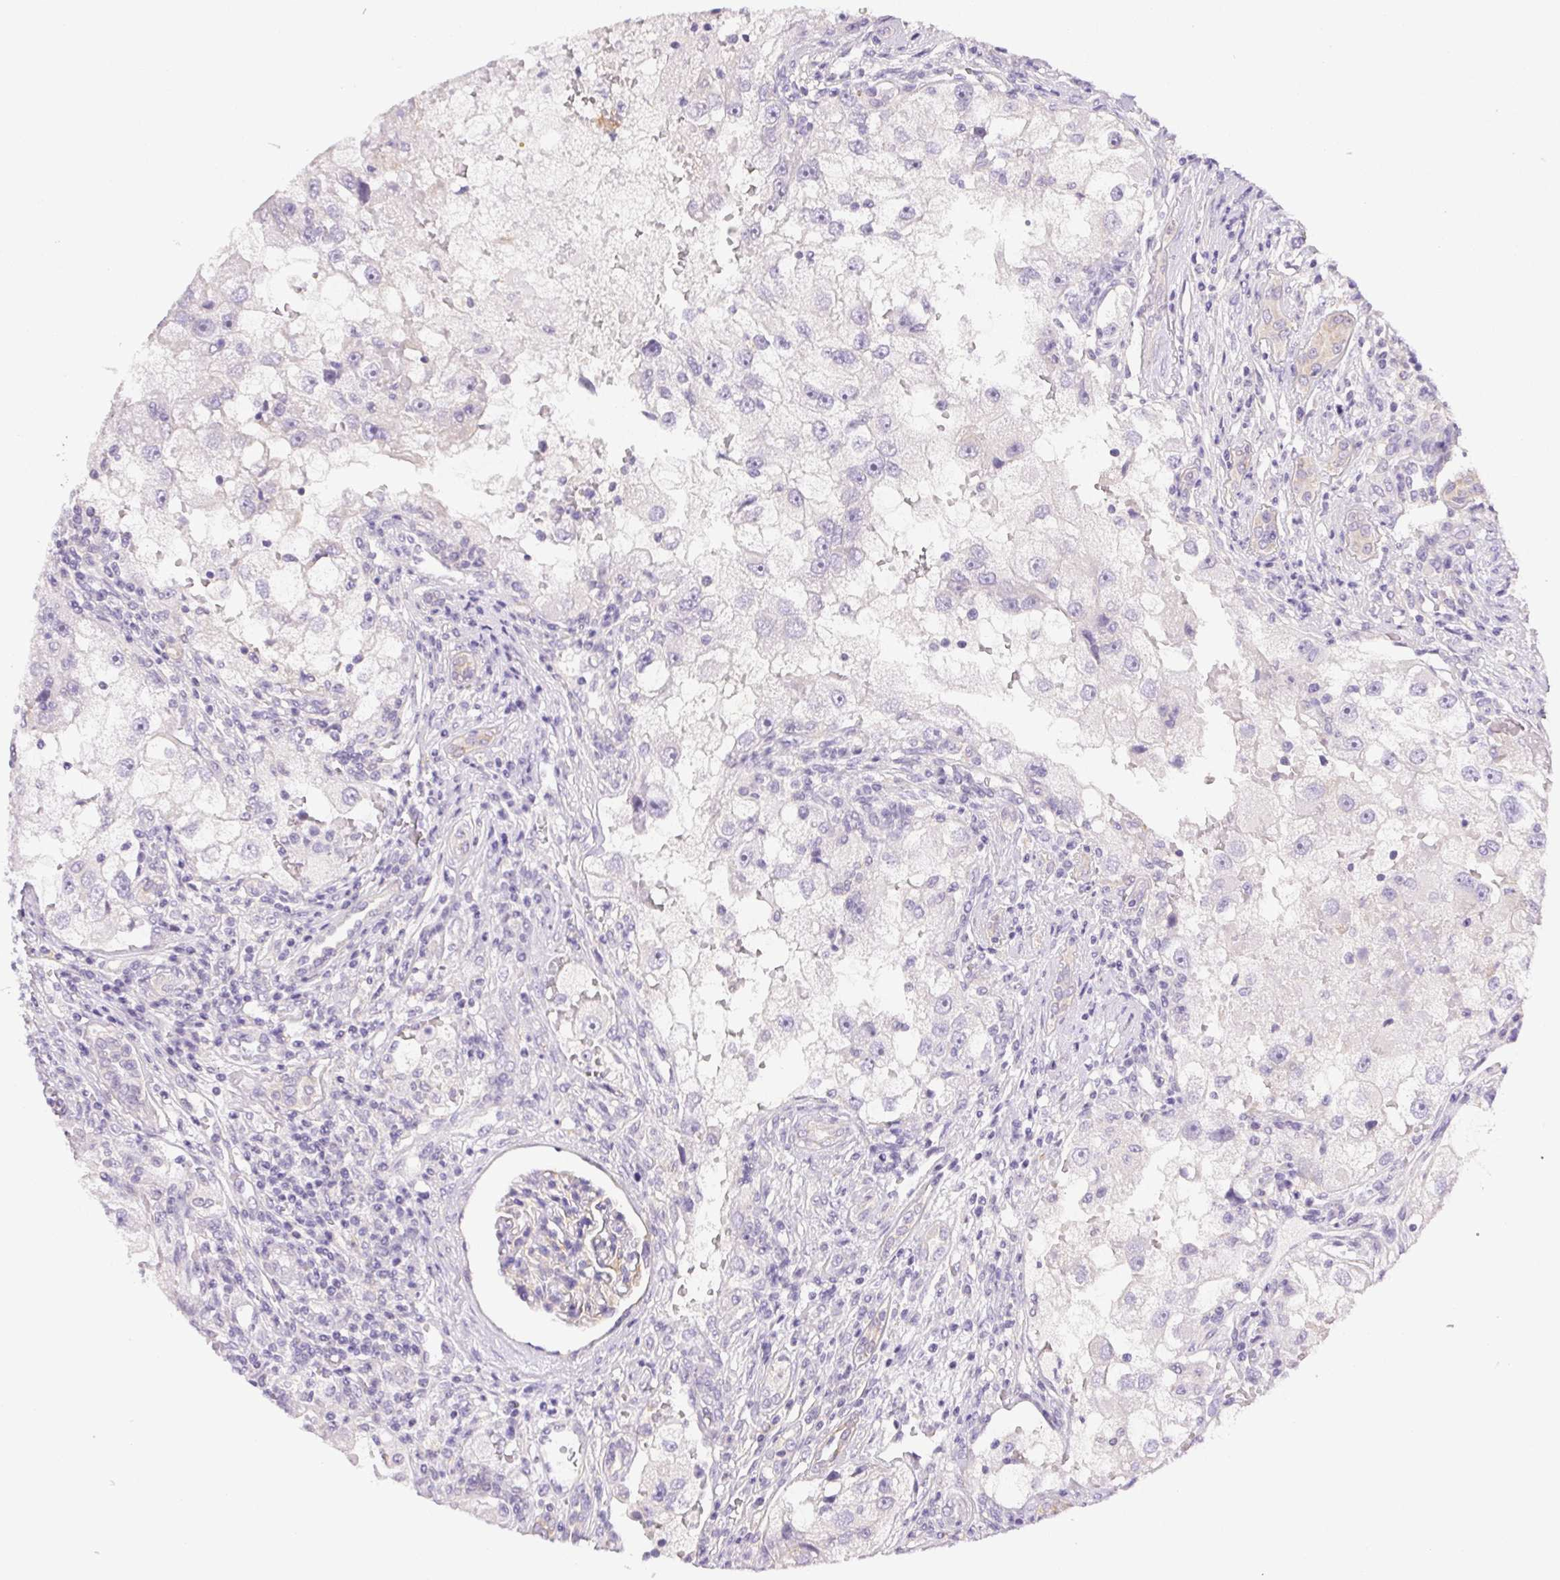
{"staining": {"intensity": "negative", "quantity": "none", "location": "none"}, "tissue": "renal cancer", "cell_type": "Tumor cells", "image_type": "cancer", "snomed": [{"axis": "morphology", "description": "Adenocarcinoma, NOS"}, {"axis": "topography", "description": "Kidney"}], "caption": "This micrograph is of renal cancer (adenocarcinoma) stained with immunohistochemistry (IHC) to label a protein in brown with the nuclei are counter-stained blue. There is no expression in tumor cells.", "gene": "SLC17A7", "patient": {"sex": "male", "age": 63}}